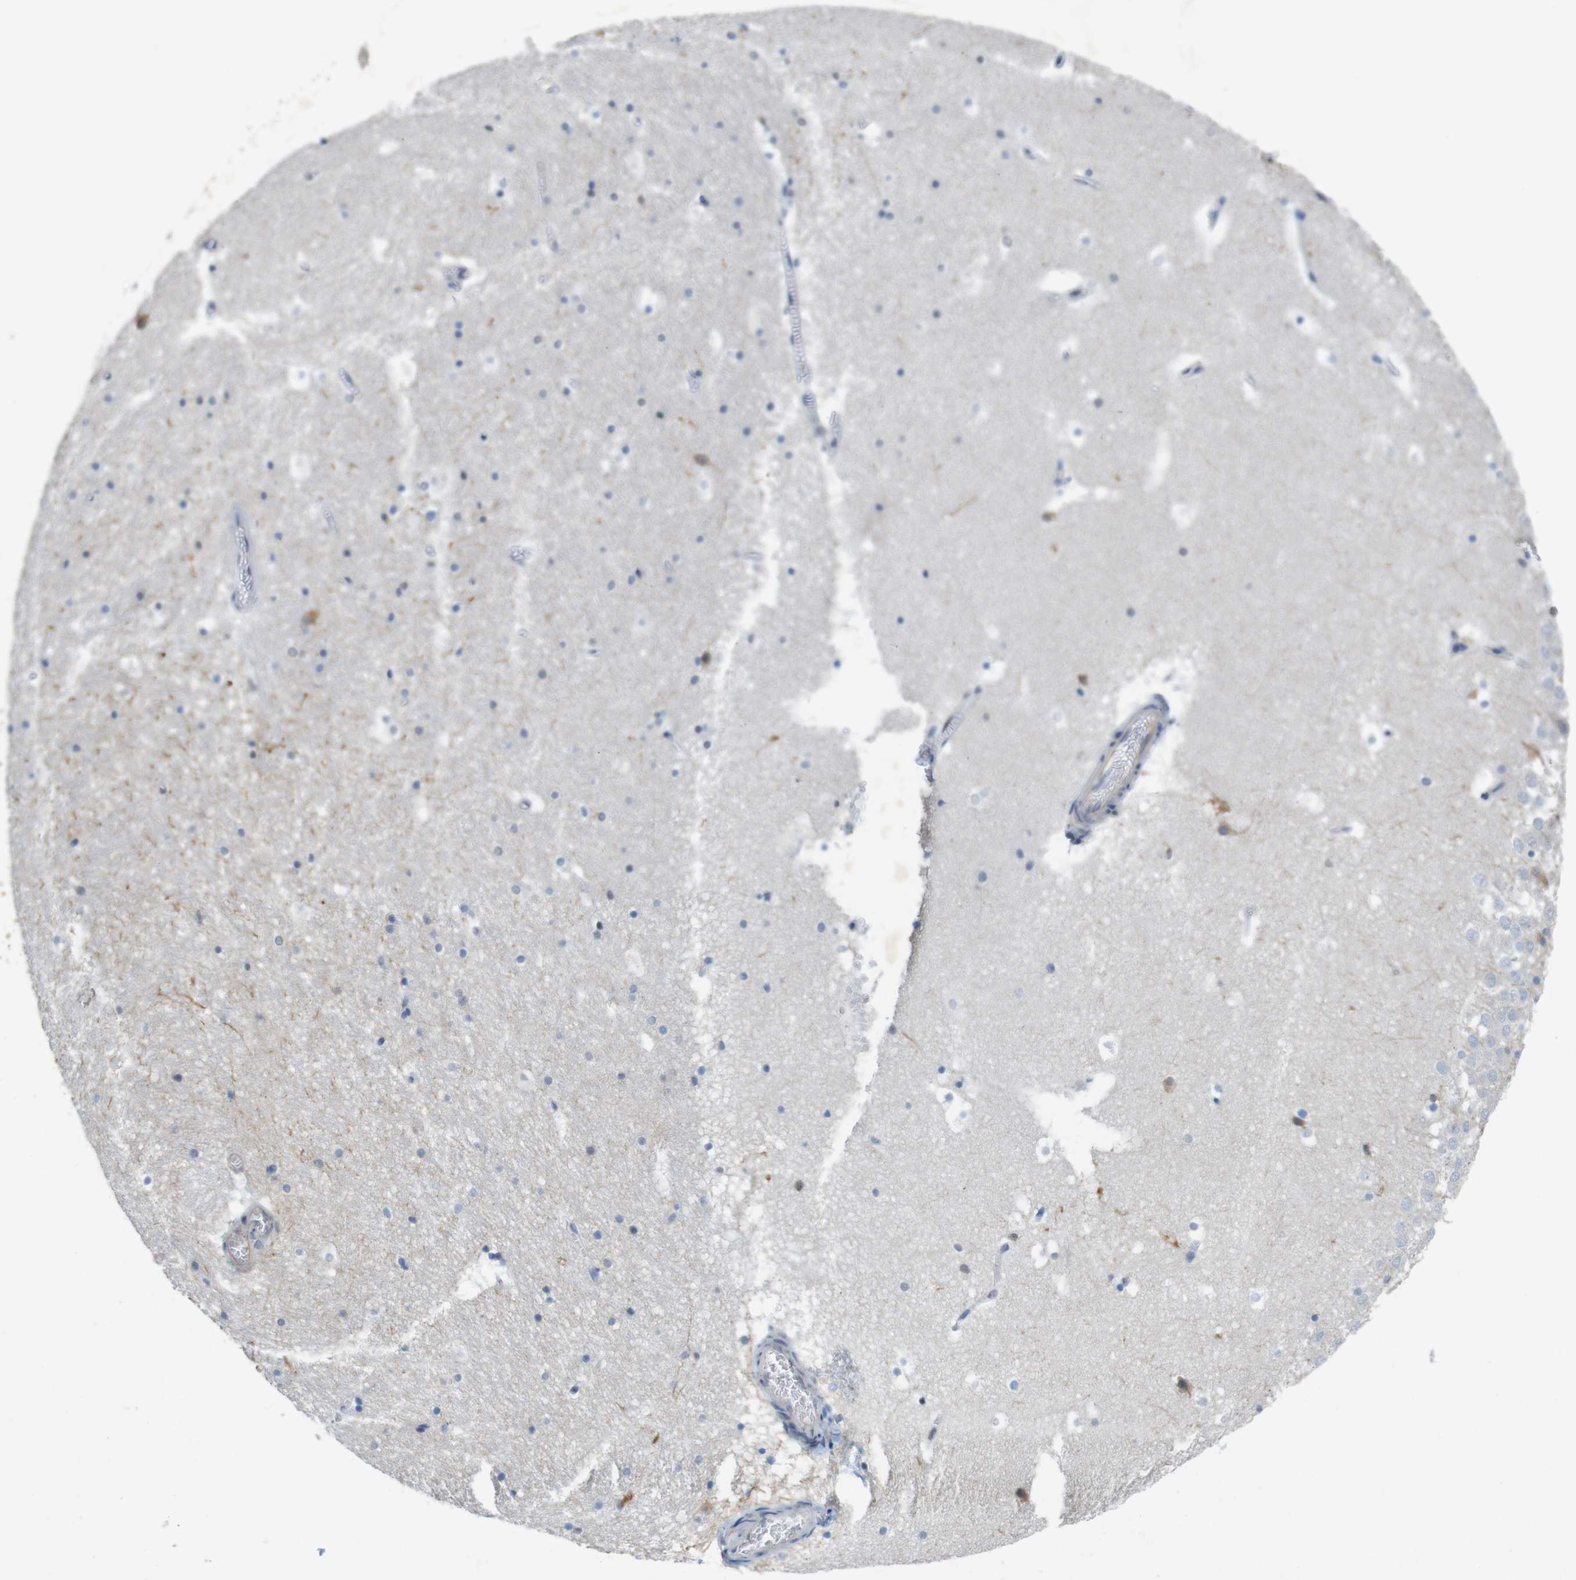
{"staining": {"intensity": "negative", "quantity": "none", "location": "none"}, "tissue": "hippocampus", "cell_type": "Glial cells", "image_type": "normal", "snomed": [{"axis": "morphology", "description": "Normal tissue, NOS"}, {"axis": "topography", "description": "Hippocampus"}], "caption": "This is a photomicrograph of immunohistochemistry staining of benign hippocampus, which shows no staining in glial cells.", "gene": "TJP3", "patient": {"sex": "male", "age": 45}}